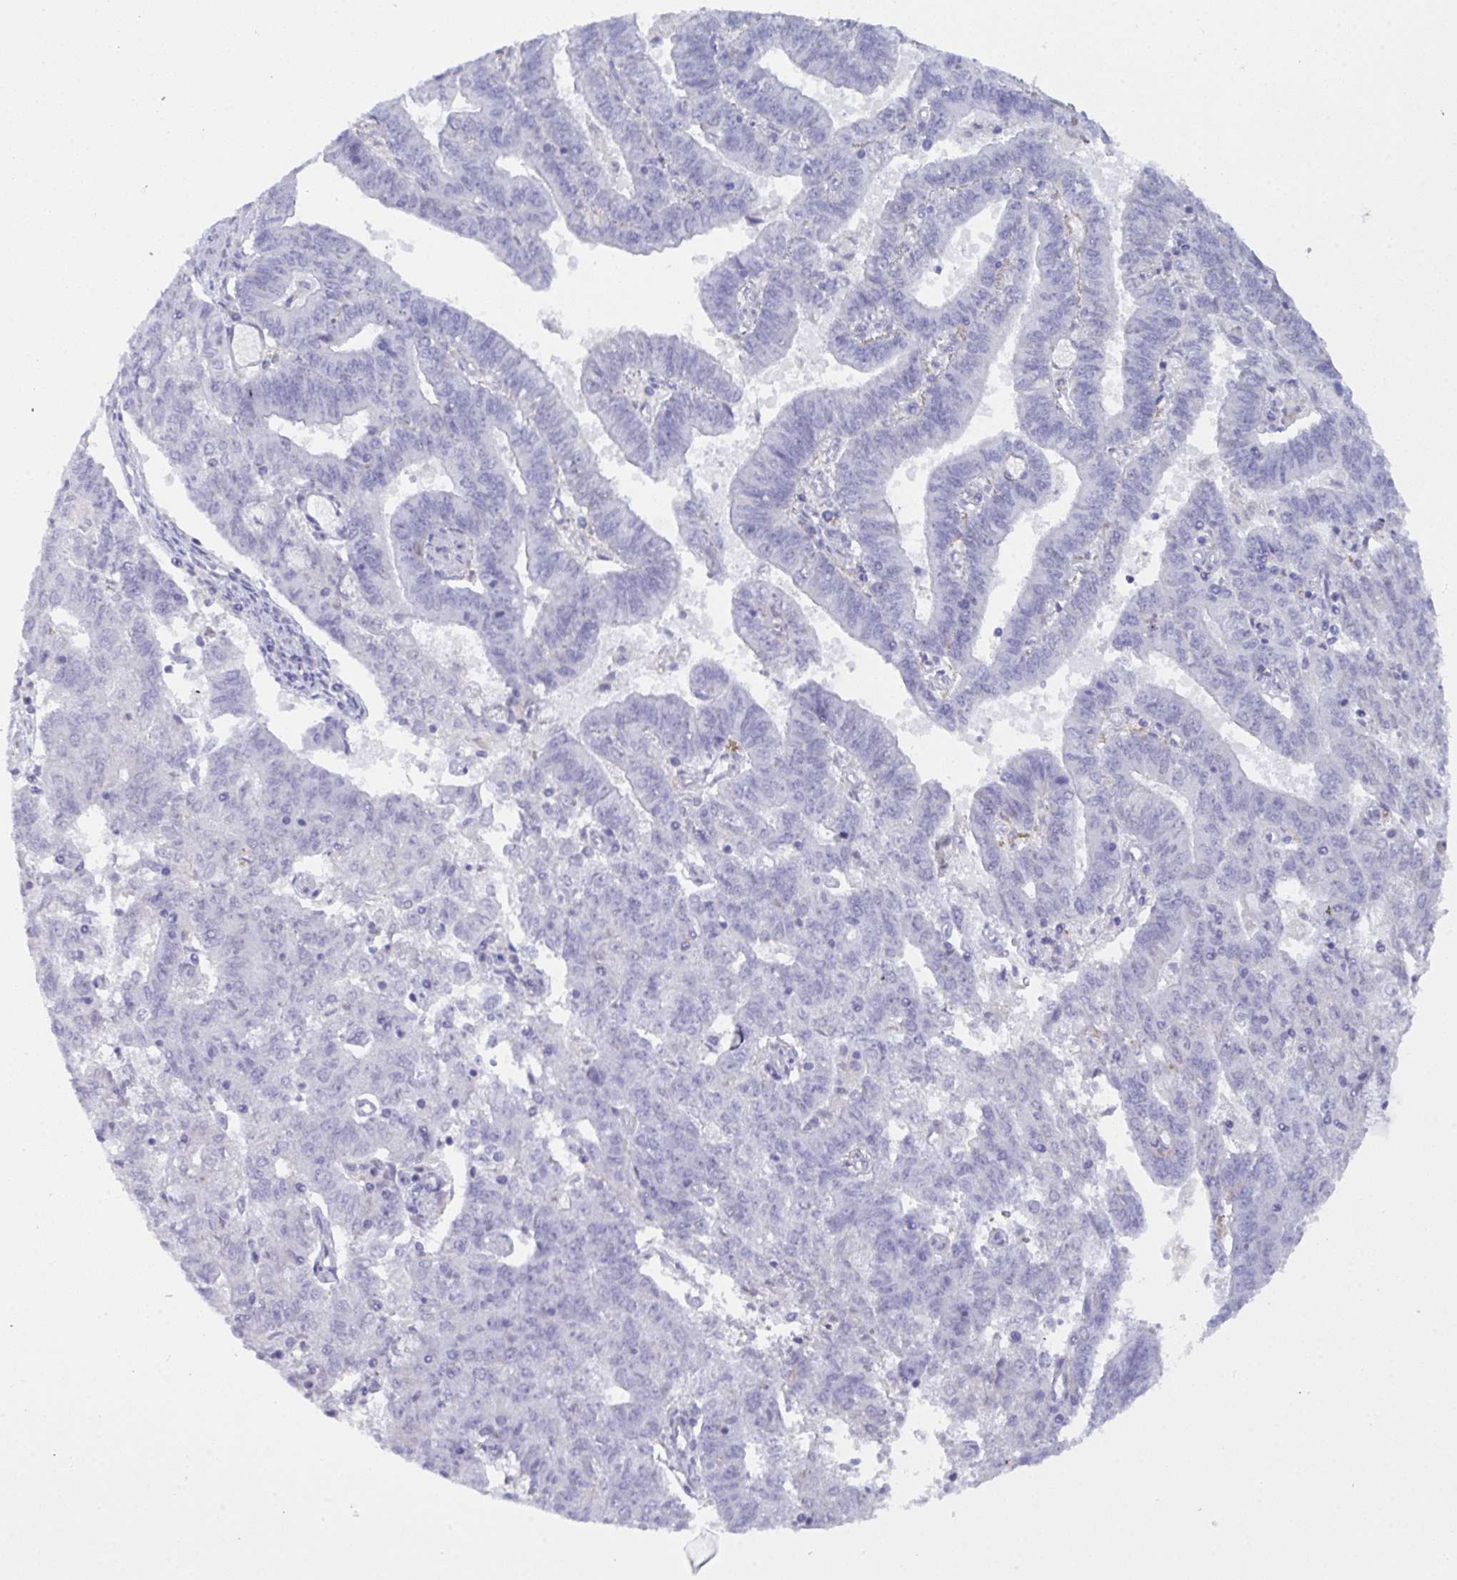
{"staining": {"intensity": "negative", "quantity": "none", "location": "none"}, "tissue": "endometrial cancer", "cell_type": "Tumor cells", "image_type": "cancer", "snomed": [{"axis": "morphology", "description": "Adenocarcinoma, NOS"}, {"axis": "topography", "description": "Endometrium"}], "caption": "The immunohistochemistry (IHC) image has no significant staining in tumor cells of adenocarcinoma (endometrial) tissue. (DAB immunohistochemistry with hematoxylin counter stain).", "gene": "PRDM9", "patient": {"sex": "female", "age": 82}}